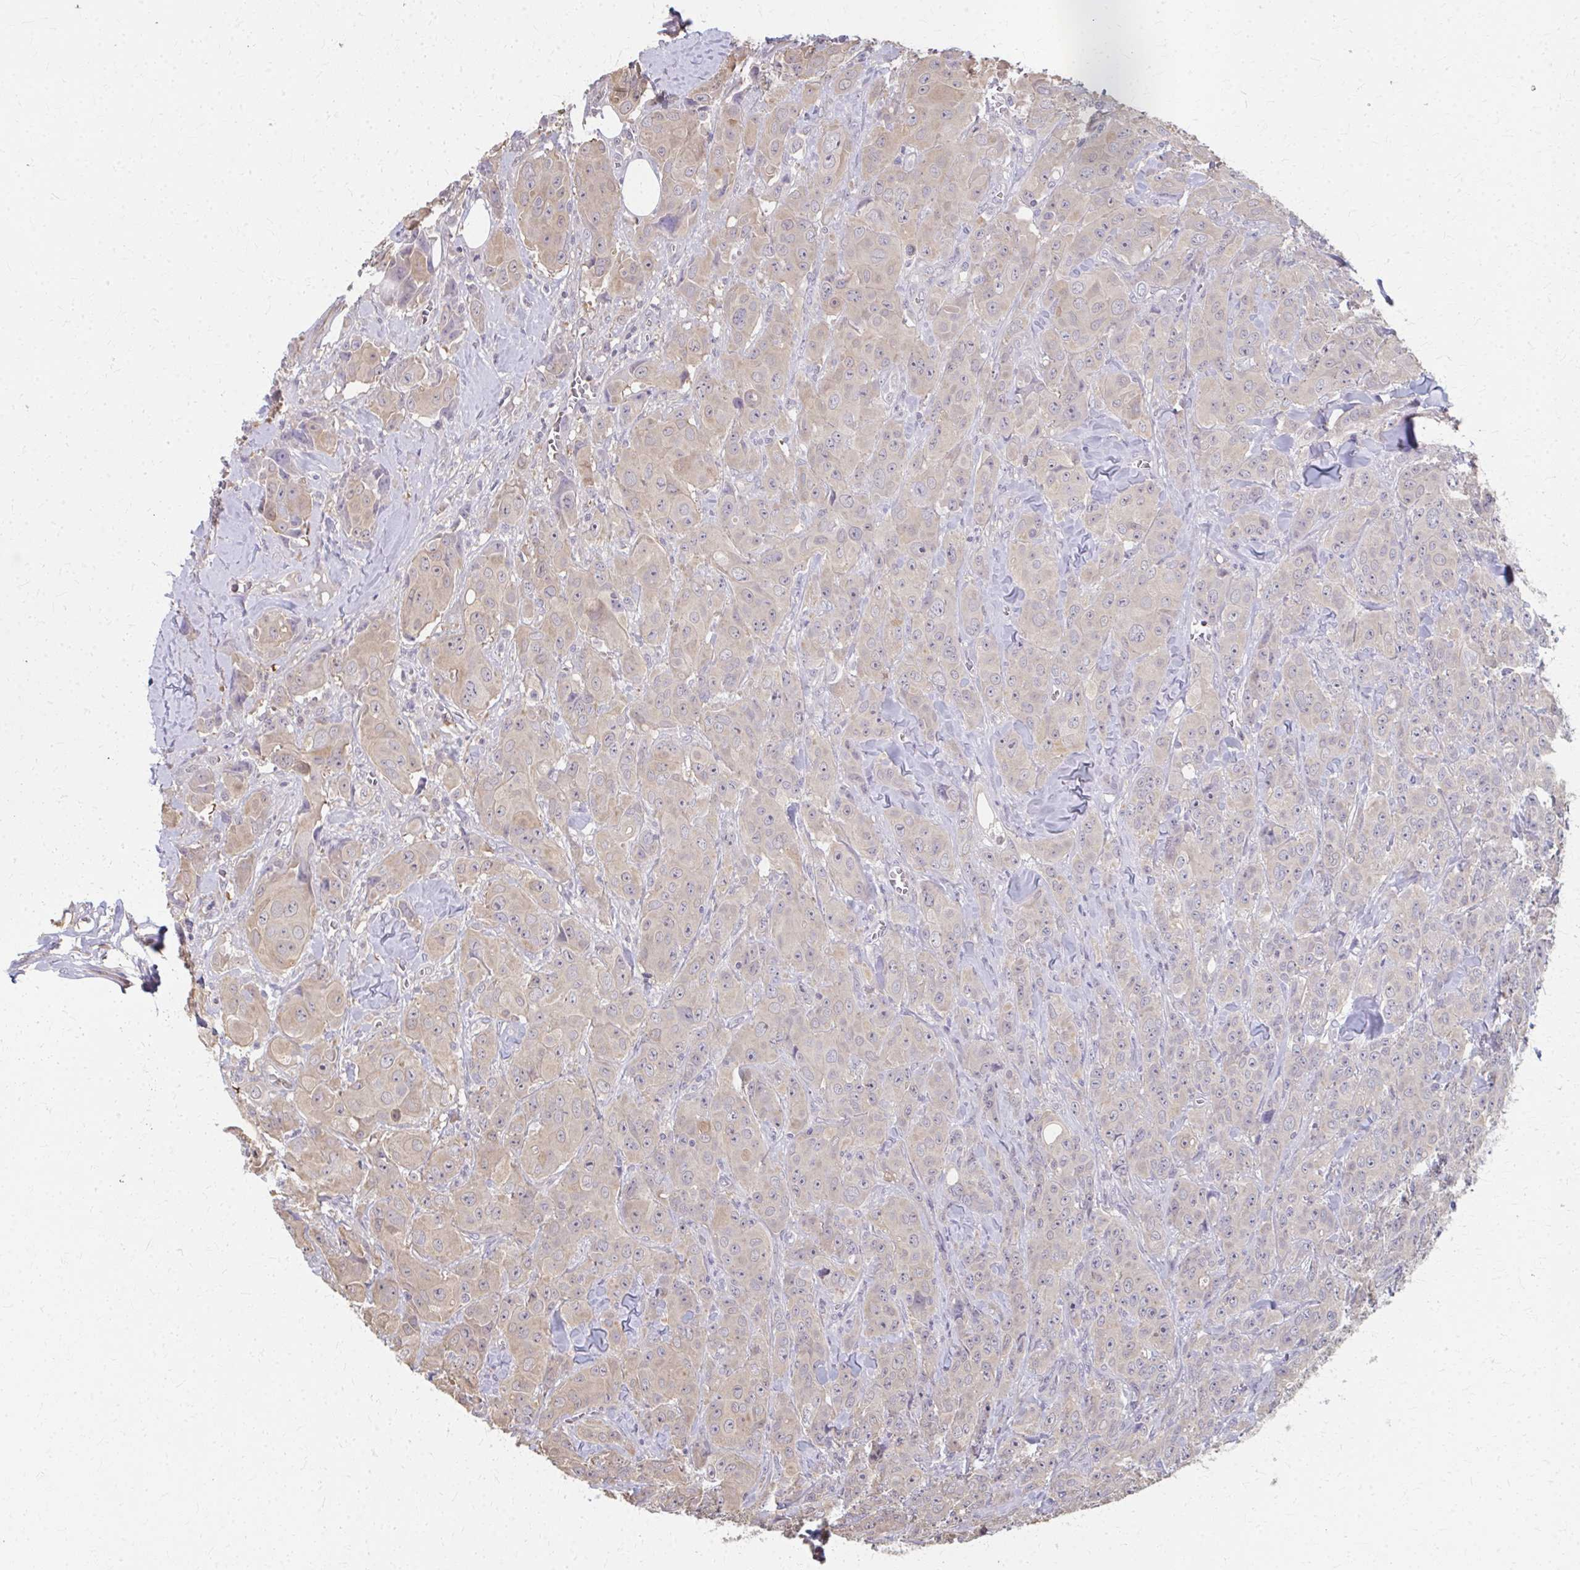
{"staining": {"intensity": "weak", "quantity": "25%-75%", "location": "cytoplasmic/membranous"}, "tissue": "breast cancer", "cell_type": "Tumor cells", "image_type": "cancer", "snomed": [{"axis": "morphology", "description": "Normal tissue, NOS"}, {"axis": "morphology", "description": "Duct carcinoma"}, {"axis": "topography", "description": "Breast"}], "caption": "The micrograph reveals a brown stain indicating the presence of a protein in the cytoplasmic/membranous of tumor cells in breast invasive ductal carcinoma.", "gene": "RABGAP1L", "patient": {"sex": "female", "age": 43}}